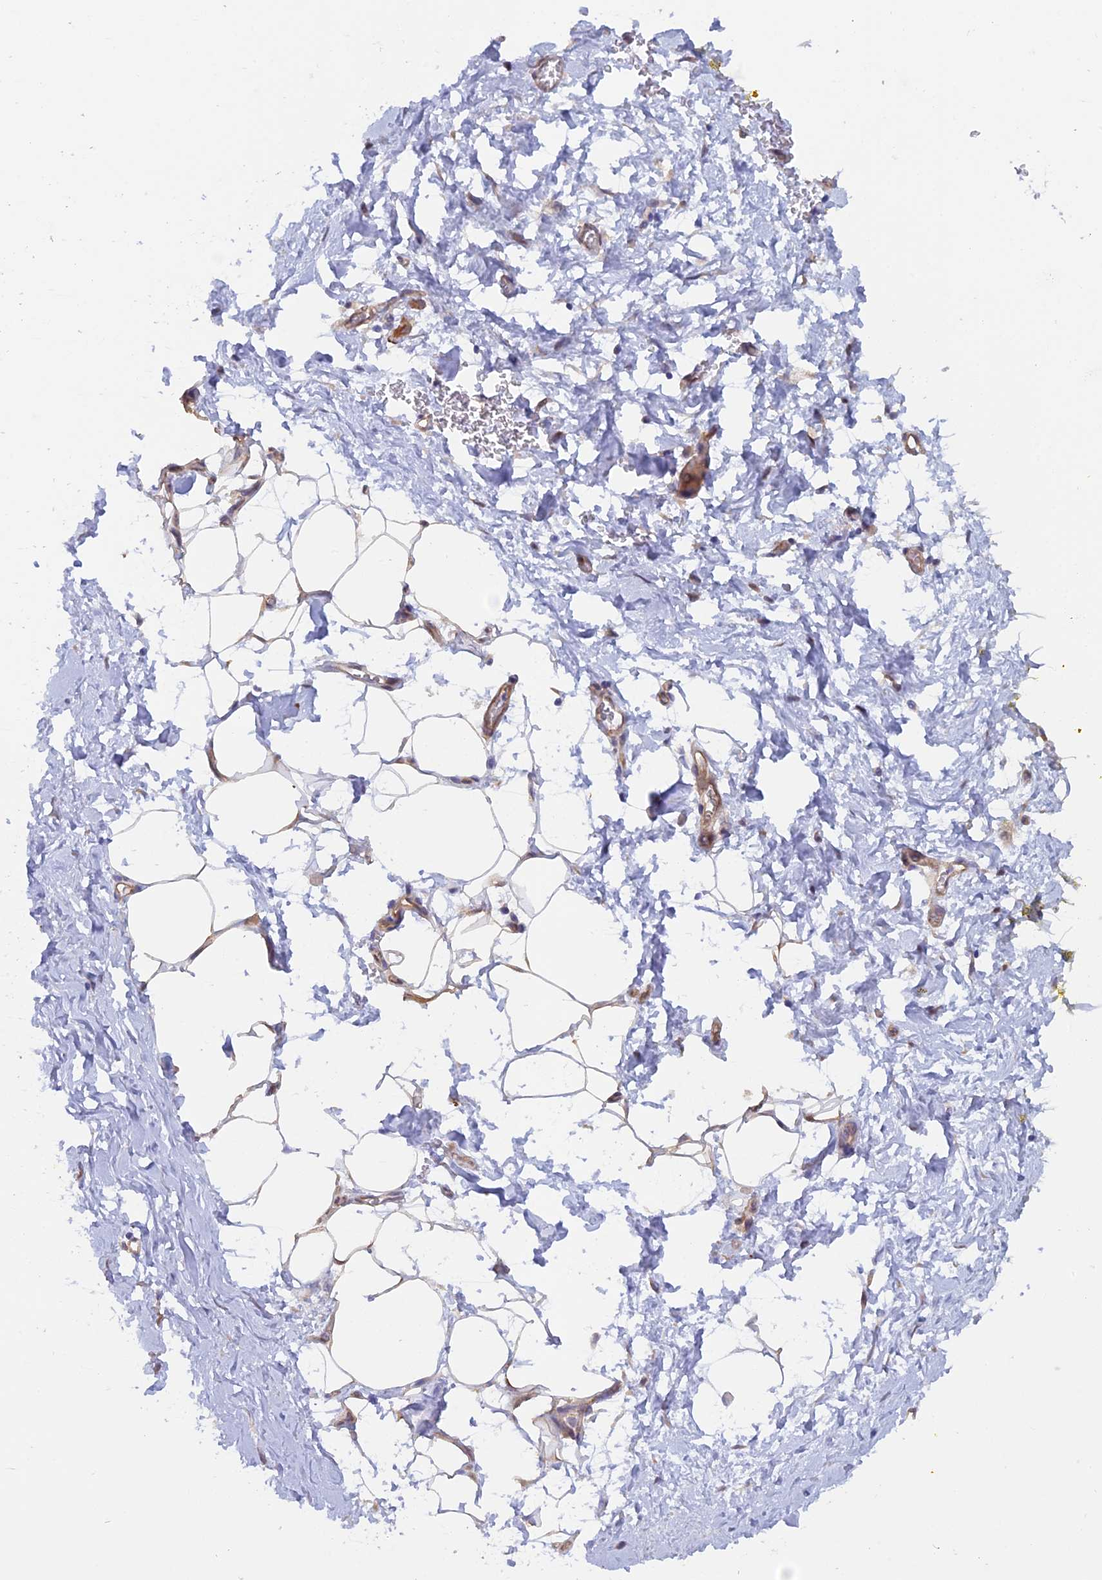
{"staining": {"intensity": "negative", "quantity": "none", "location": "none"}, "tissue": "adipose tissue", "cell_type": "Adipocytes", "image_type": "normal", "snomed": [{"axis": "morphology", "description": "Normal tissue, NOS"}, {"axis": "morphology", "description": "Adenocarcinoma, NOS"}, {"axis": "topography", "description": "Pancreas"}, {"axis": "topography", "description": "Peripheral nerve tissue"}], "caption": "A high-resolution micrograph shows immunohistochemistry staining of unremarkable adipose tissue, which reveals no significant expression in adipocytes.", "gene": "FZR1", "patient": {"sex": "male", "age": 59}}